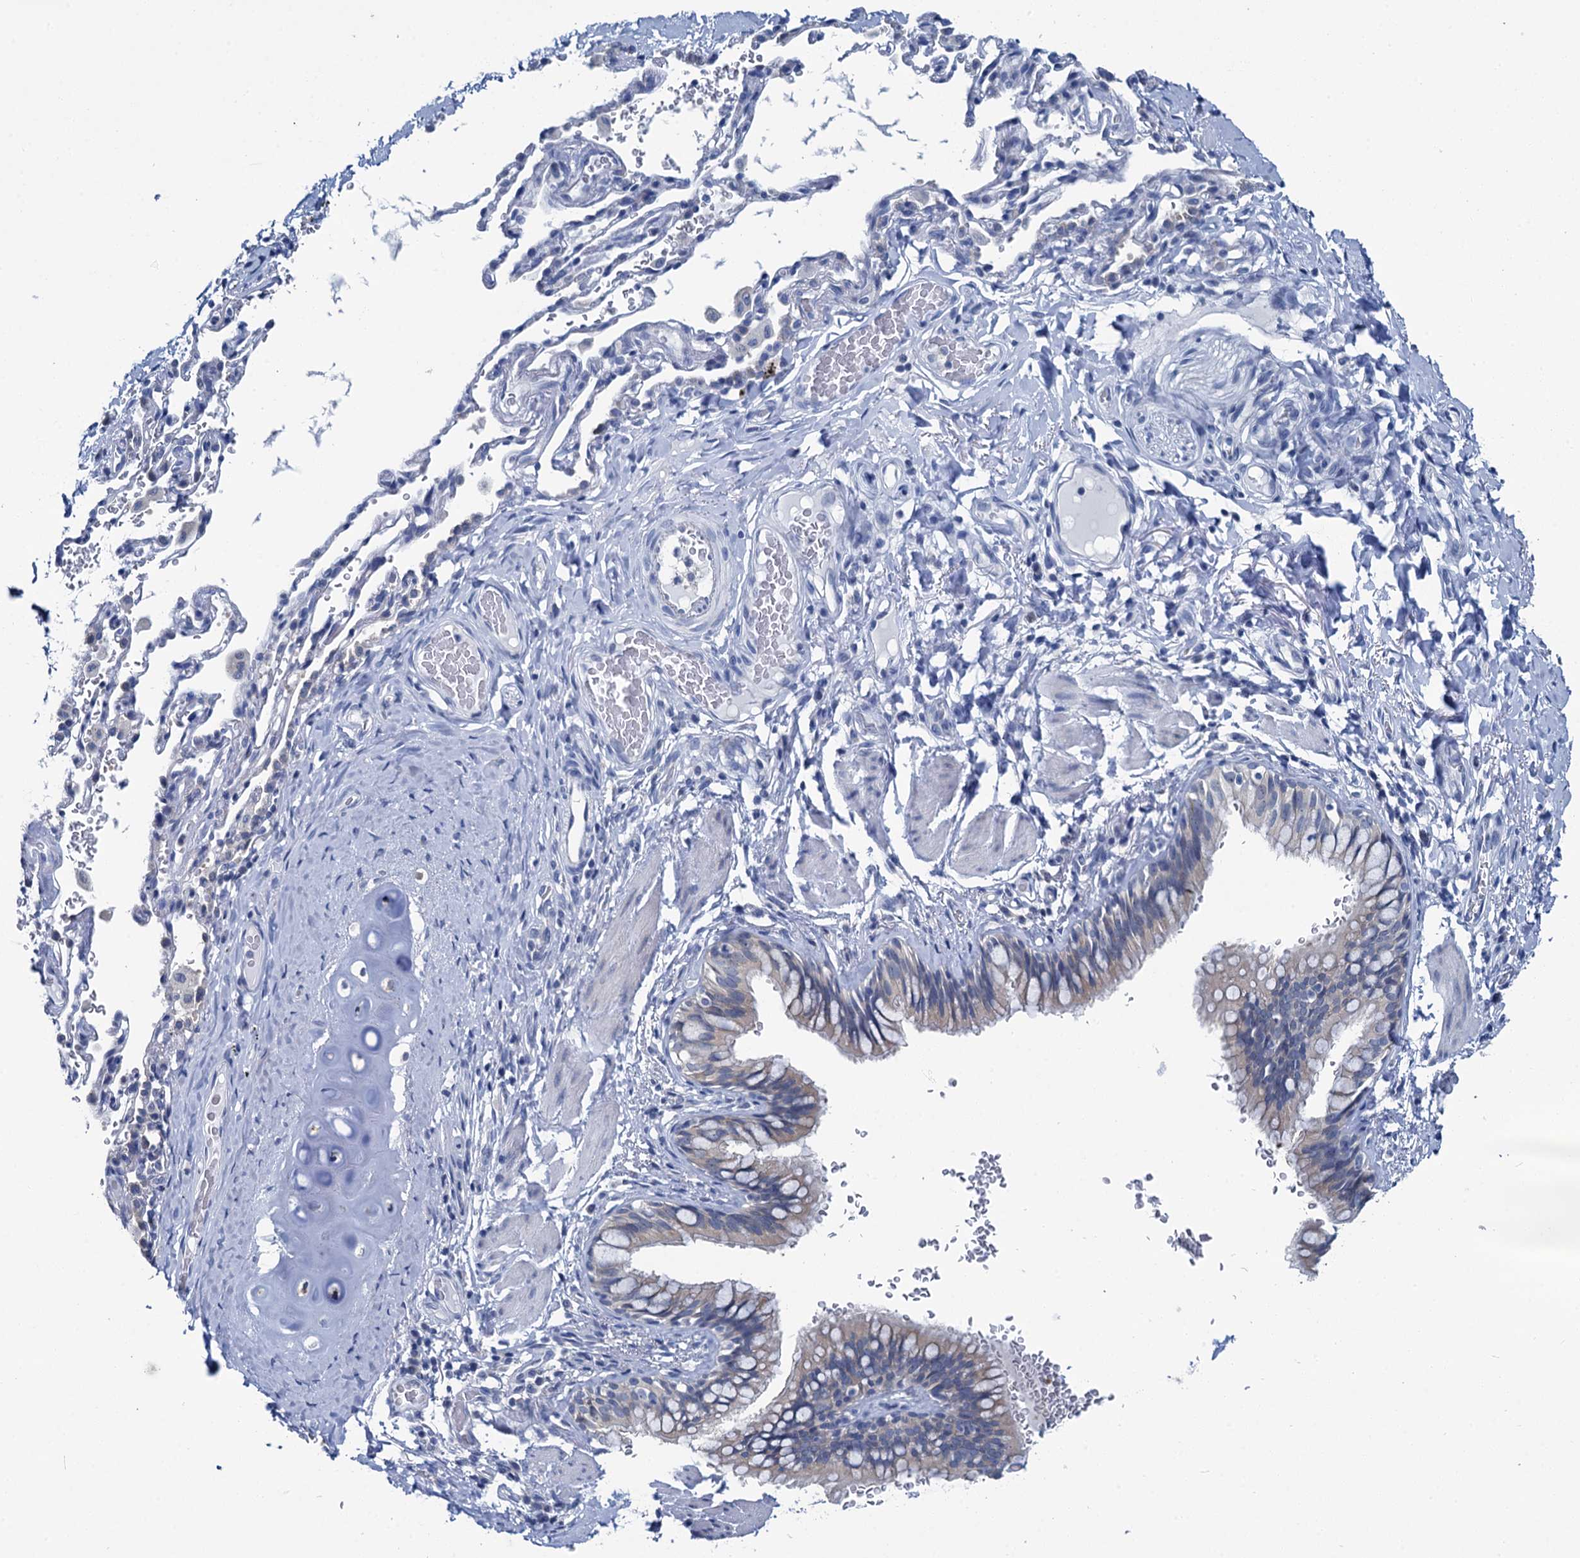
{"staining": {"intensity": "weak", "quantity": "25%-75%", "location": "cytoplasmic/membranous"}, "tissue": "bronchus", "cell_type": "Respiratory epithelial cells", "image_type": "normal", "snomed": [{"axis": "morphology", "description": "Normal tissue, NOS"}, {"axis": "topography", "description": "Cartilage tissue"}, {"axis": "topography", "description": "Bronchus"}], "caption": "Immunohistochemical staining of unremarkable bronchus displays 25%-75% levels of weak cytoplasmic/membranous protein positivity in approximately 25%-75% of respiratory epithelial cells. The protein is stained brown, and the nuclei are stained in blue (DAB (3,3'-diaminobenzidine) IHC with brightfield microscopy, high magnification).", "gene": "MIOX", "patient": {"sex": "female", "age": 36}}